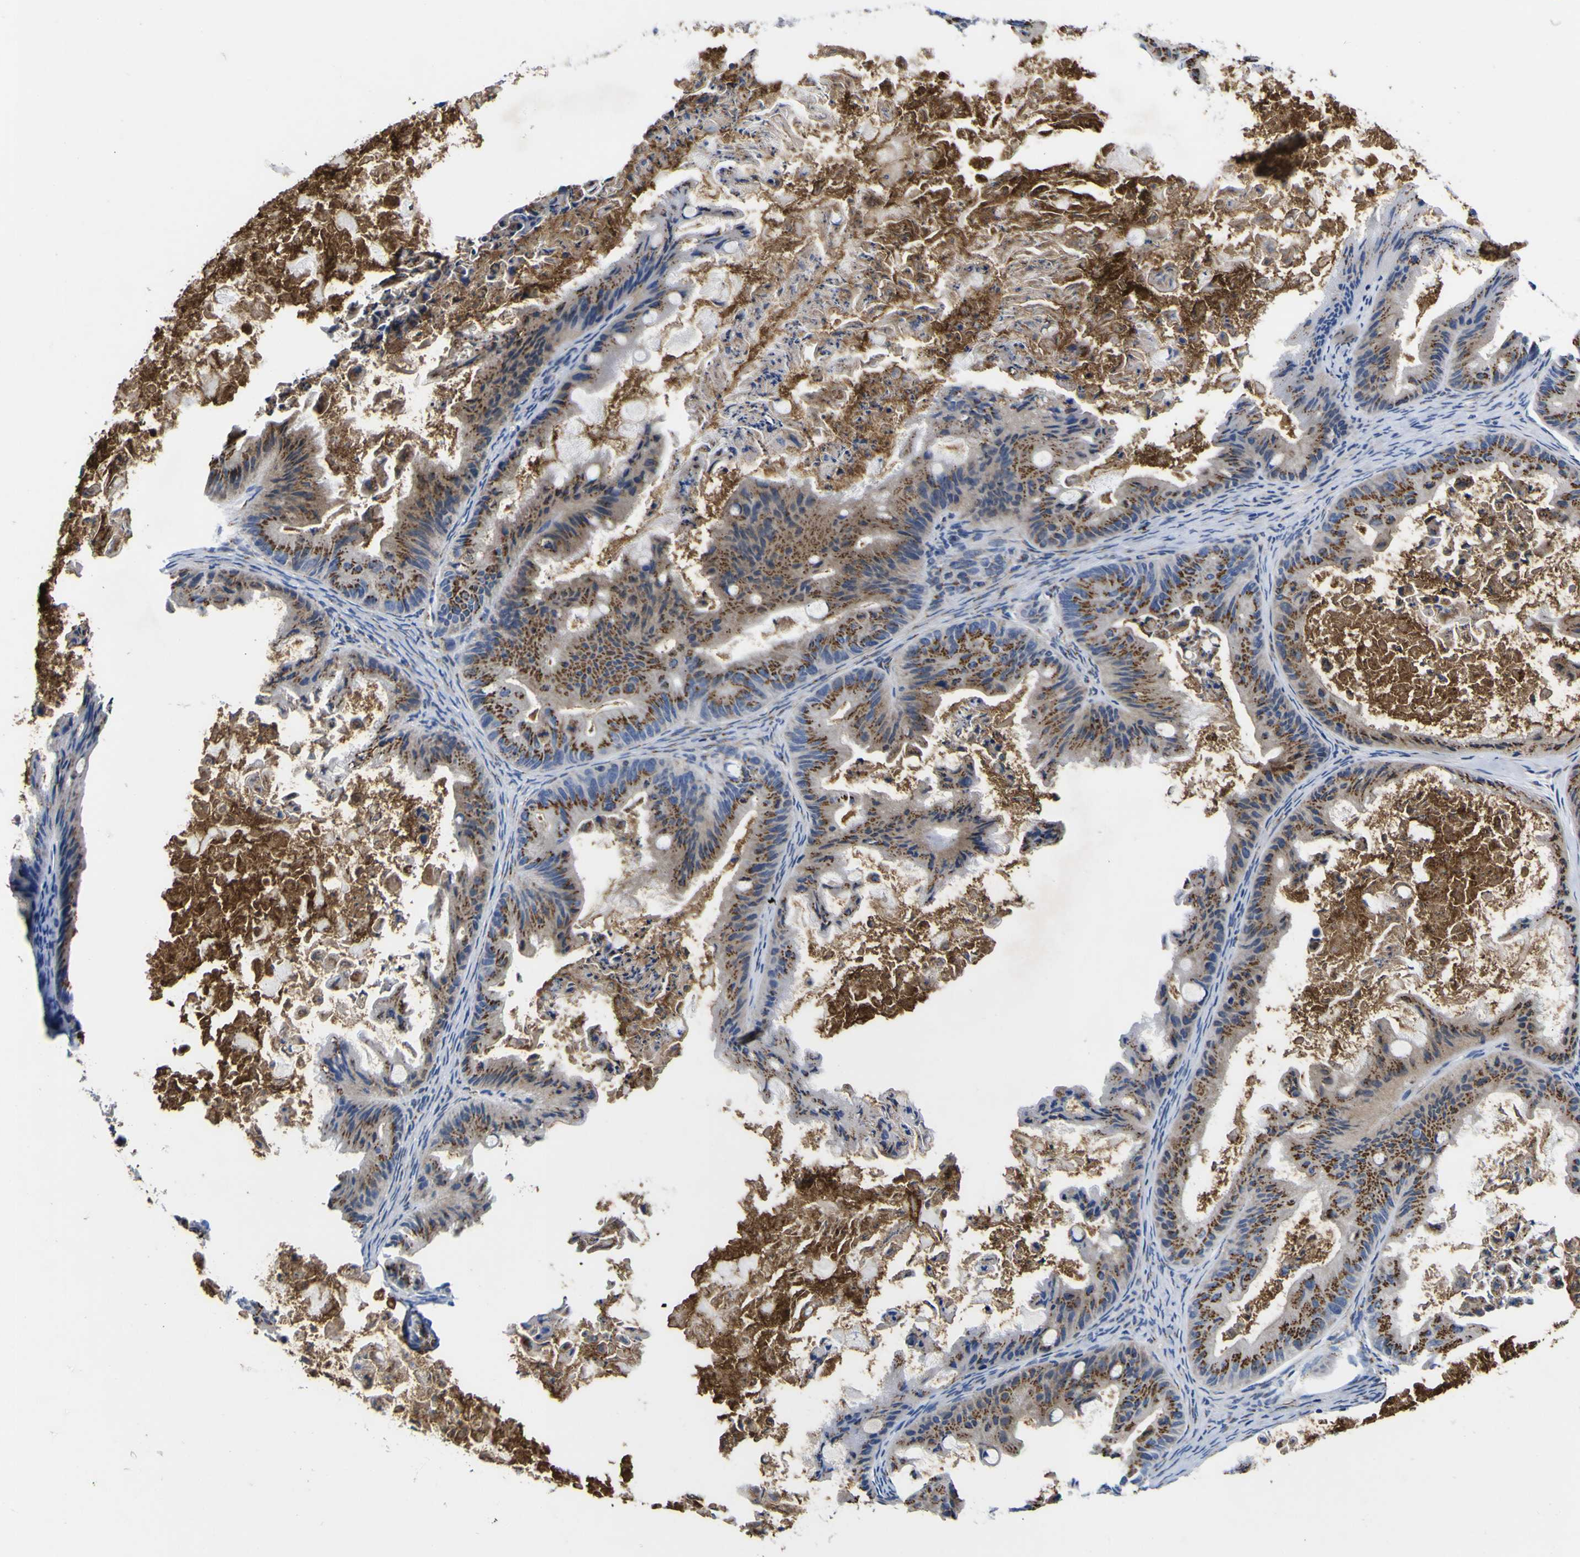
{"staining": {"intensity": "strong", "quantity": ">75%", "location": "cytoplasmic/membranous"}, "tissue": "ovarian cancer", "cell_type": "Tumor cells", "image_type": "cancer", "snomed": [{"axis": "morphology", "description": "Cystadenocarcinoma, mucinous, NOS"}, {"axis": "topography", "description": "Ovary"}], "caption": "Immunohistochemical staining of ovarian cancer (mucinous cystadenocarcinoma) exhibits high levels of strong cytoplasmic/membranous staining in approximately >75% of tumor cells.", "gene": "COA1", "patient": {"sex": "female", "age": 37}}